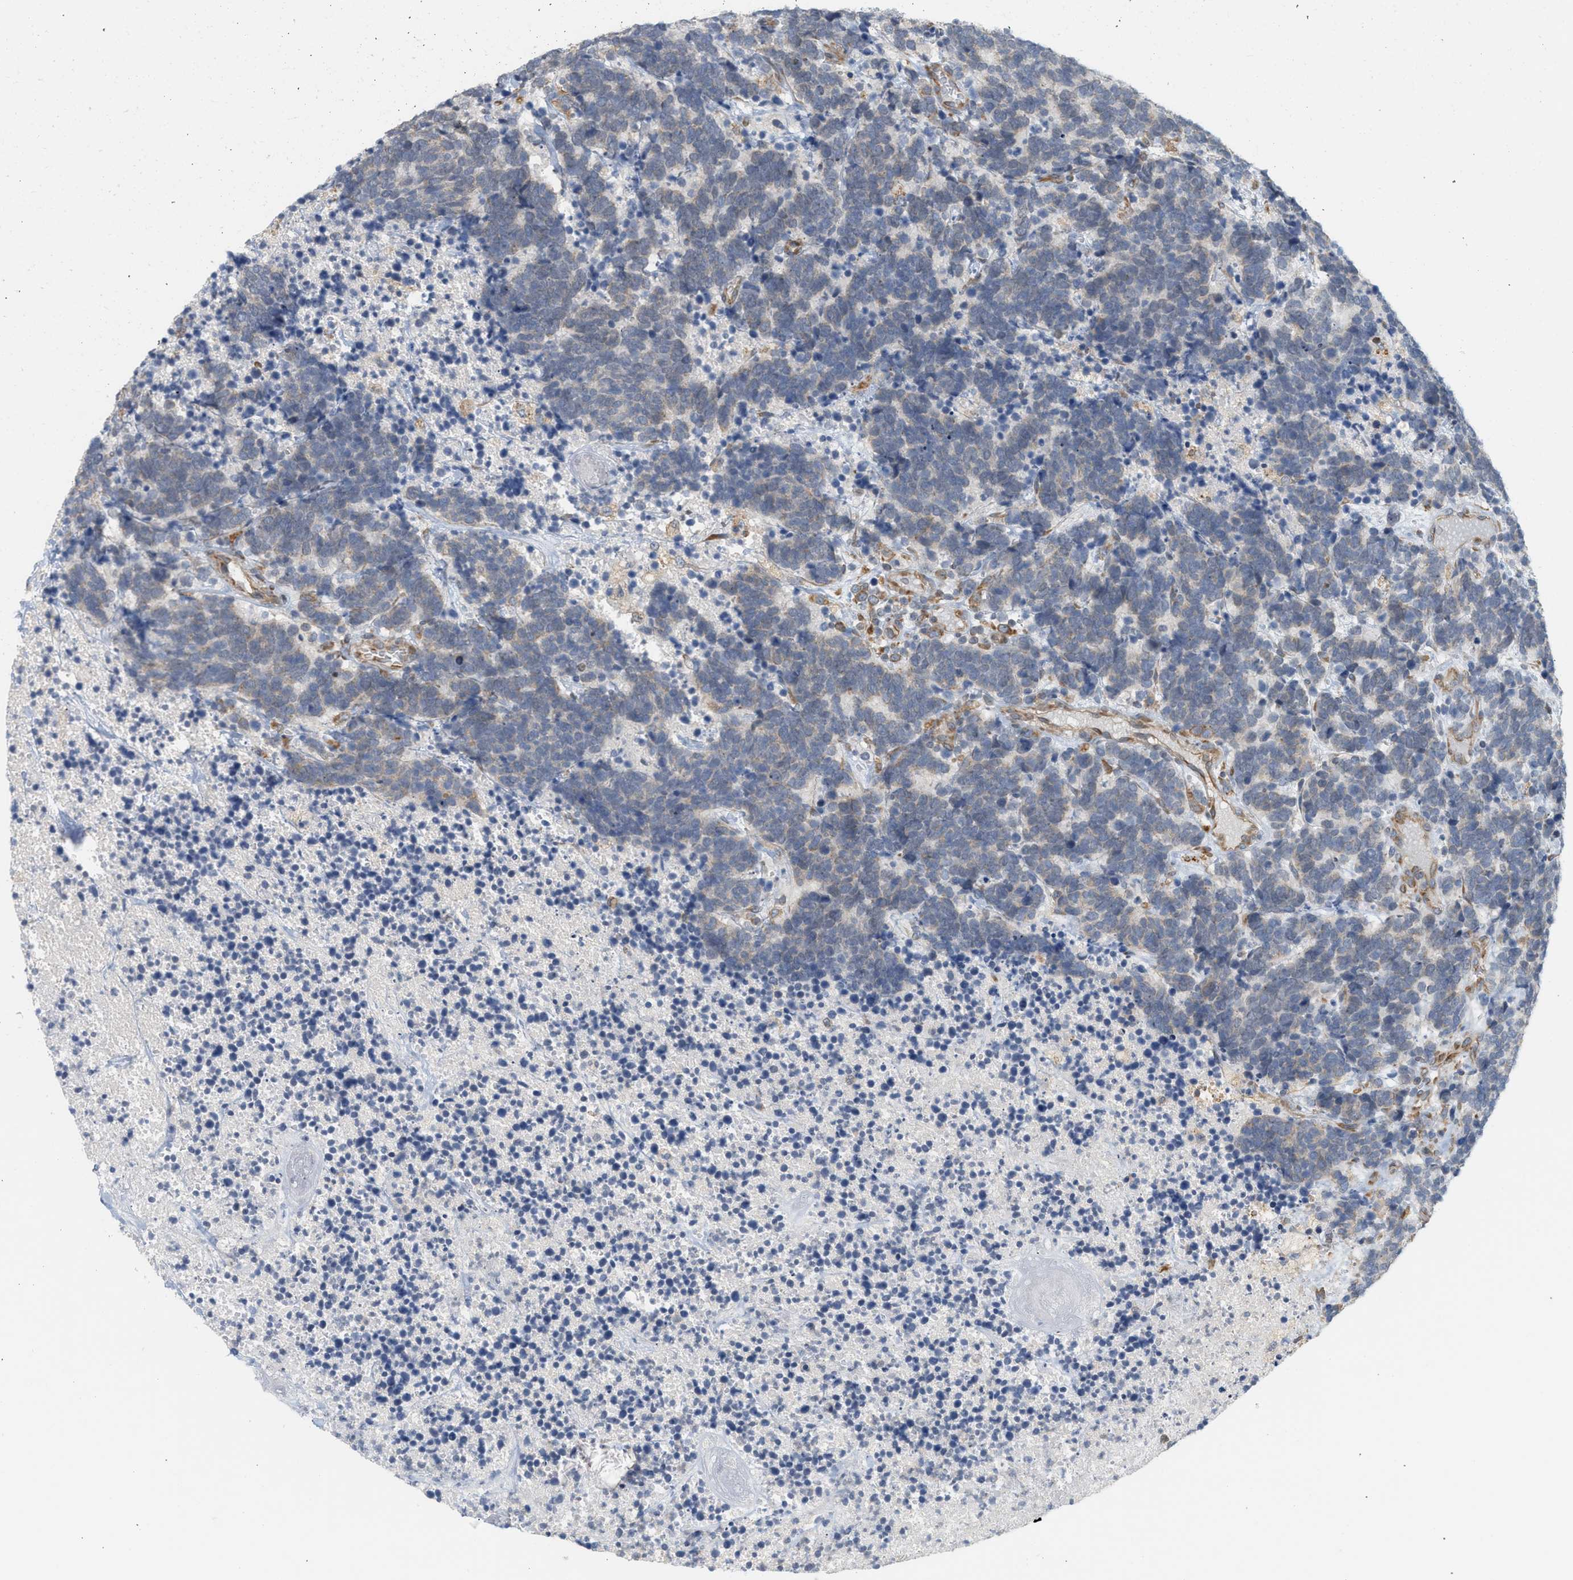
{"staining": {"intensity": "negative", "quantity": "none", "location": "none"}, "tissue": "carcinoid", "cell_type": "Tumor cells", "image_type": "cancer", "snomed": [{"axis": "morphology", "description": "Carcinoma, NOS"}, {"axis": "morphology", "description": "Carcinoid, malignant, NOS"}, {"axis": "topography", "description": "Urinary bladder"}], "caption": "Carcinoid was stained to show a protein in brown. There is no significant staining in tumor cells.", "gene": "SVOP", "patient": {"sex": "male", "age": 57}}